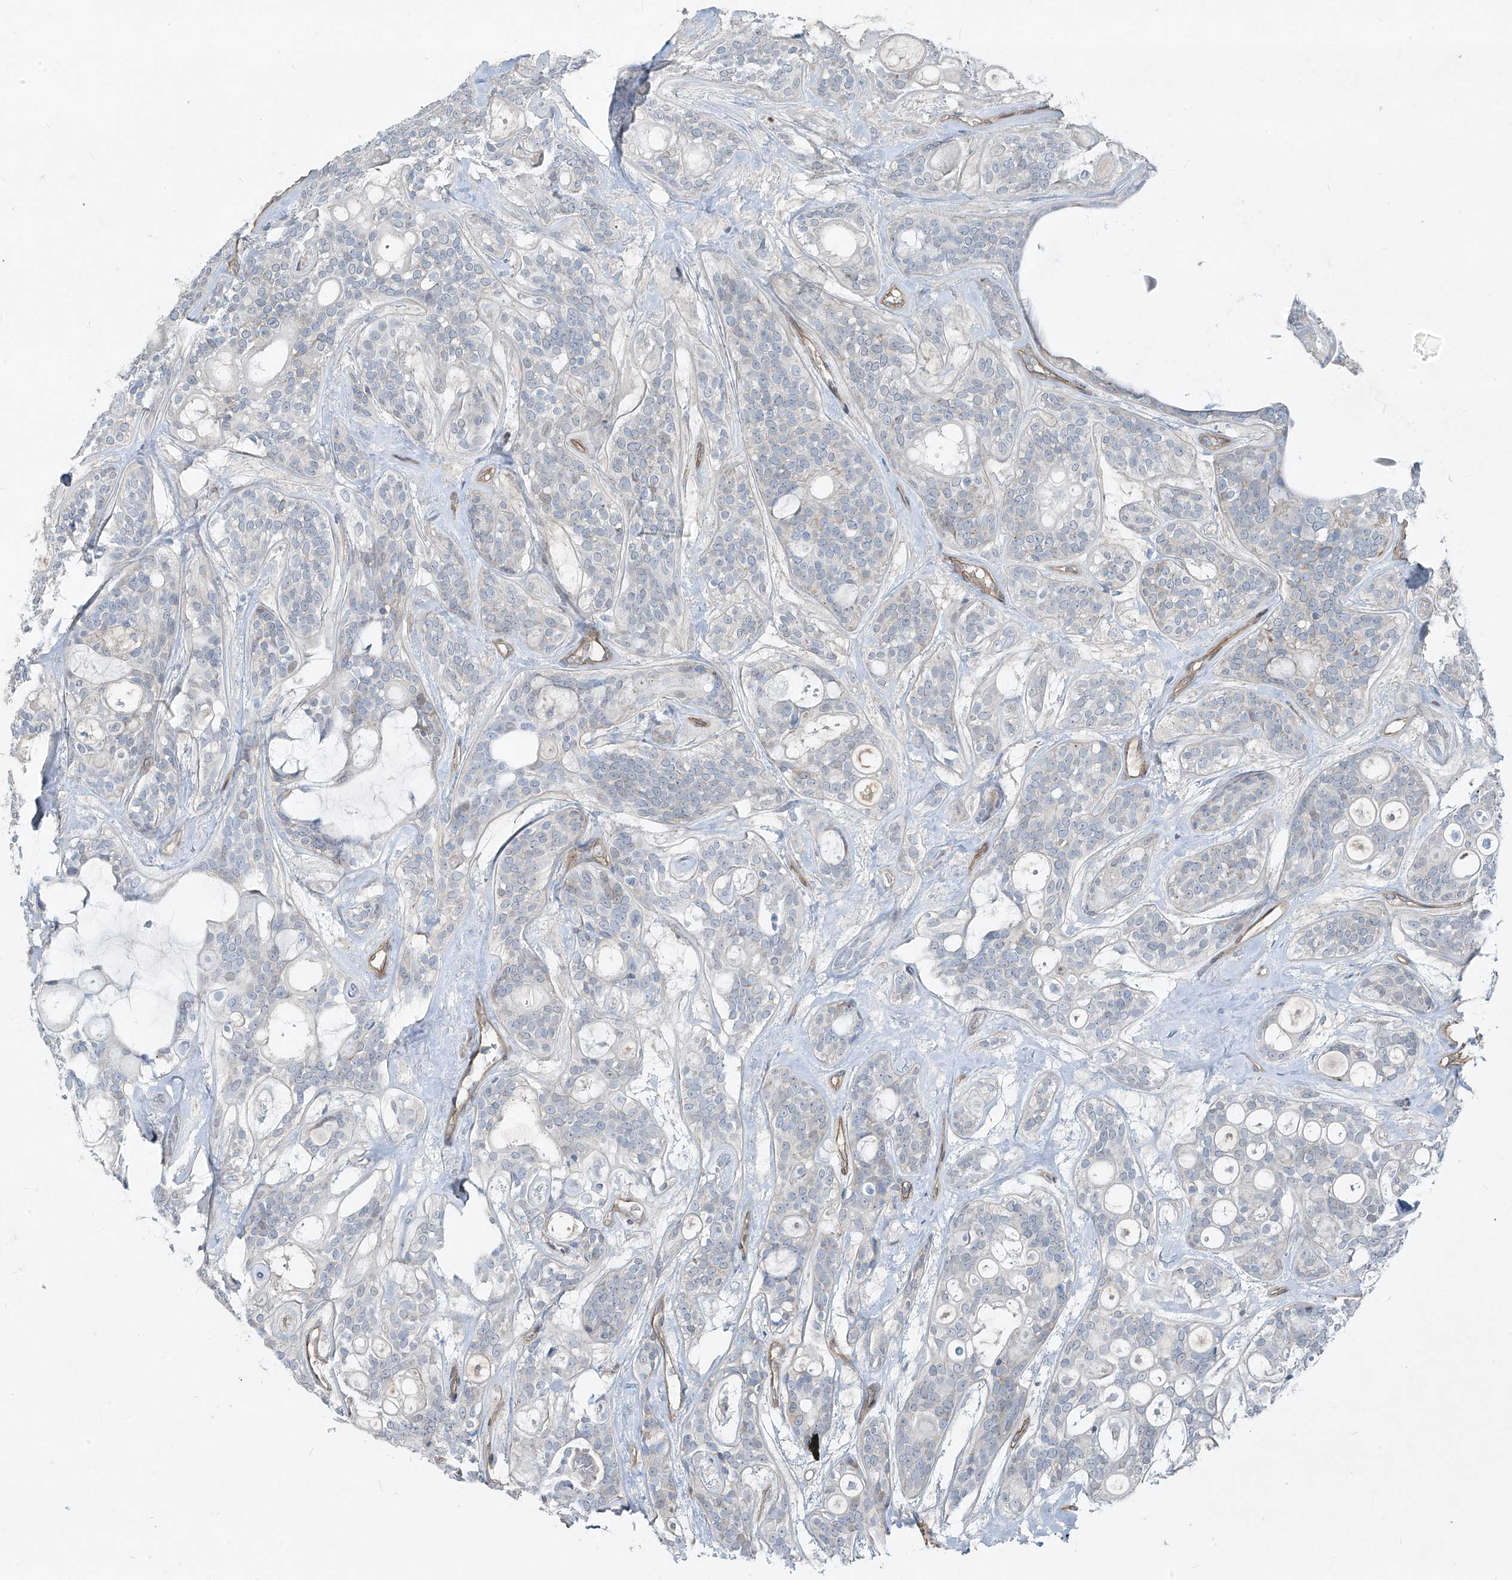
{"staining": {"intensity": "negative", "quantity": "none", "location": "none"}, "tissue": "head and neck cancer", "cell_type": "Tumor cells", "image_type": "cancer", "snomed": [{"axis": "morphology", "description": "Adenocarcinoma, NOS"}, {"axis": "topography", "description": "Head-Neck"}], "caption": "High magnification brightfield microscopy of head and neck cancer stained with DAB (3,3'-diaminobenzidine) (brown) and counterstained with hematoxylin (blue): tumor cells show no significant staining.", "gene": "TNS2", "patient": {"sex": "male", "age": 66}}